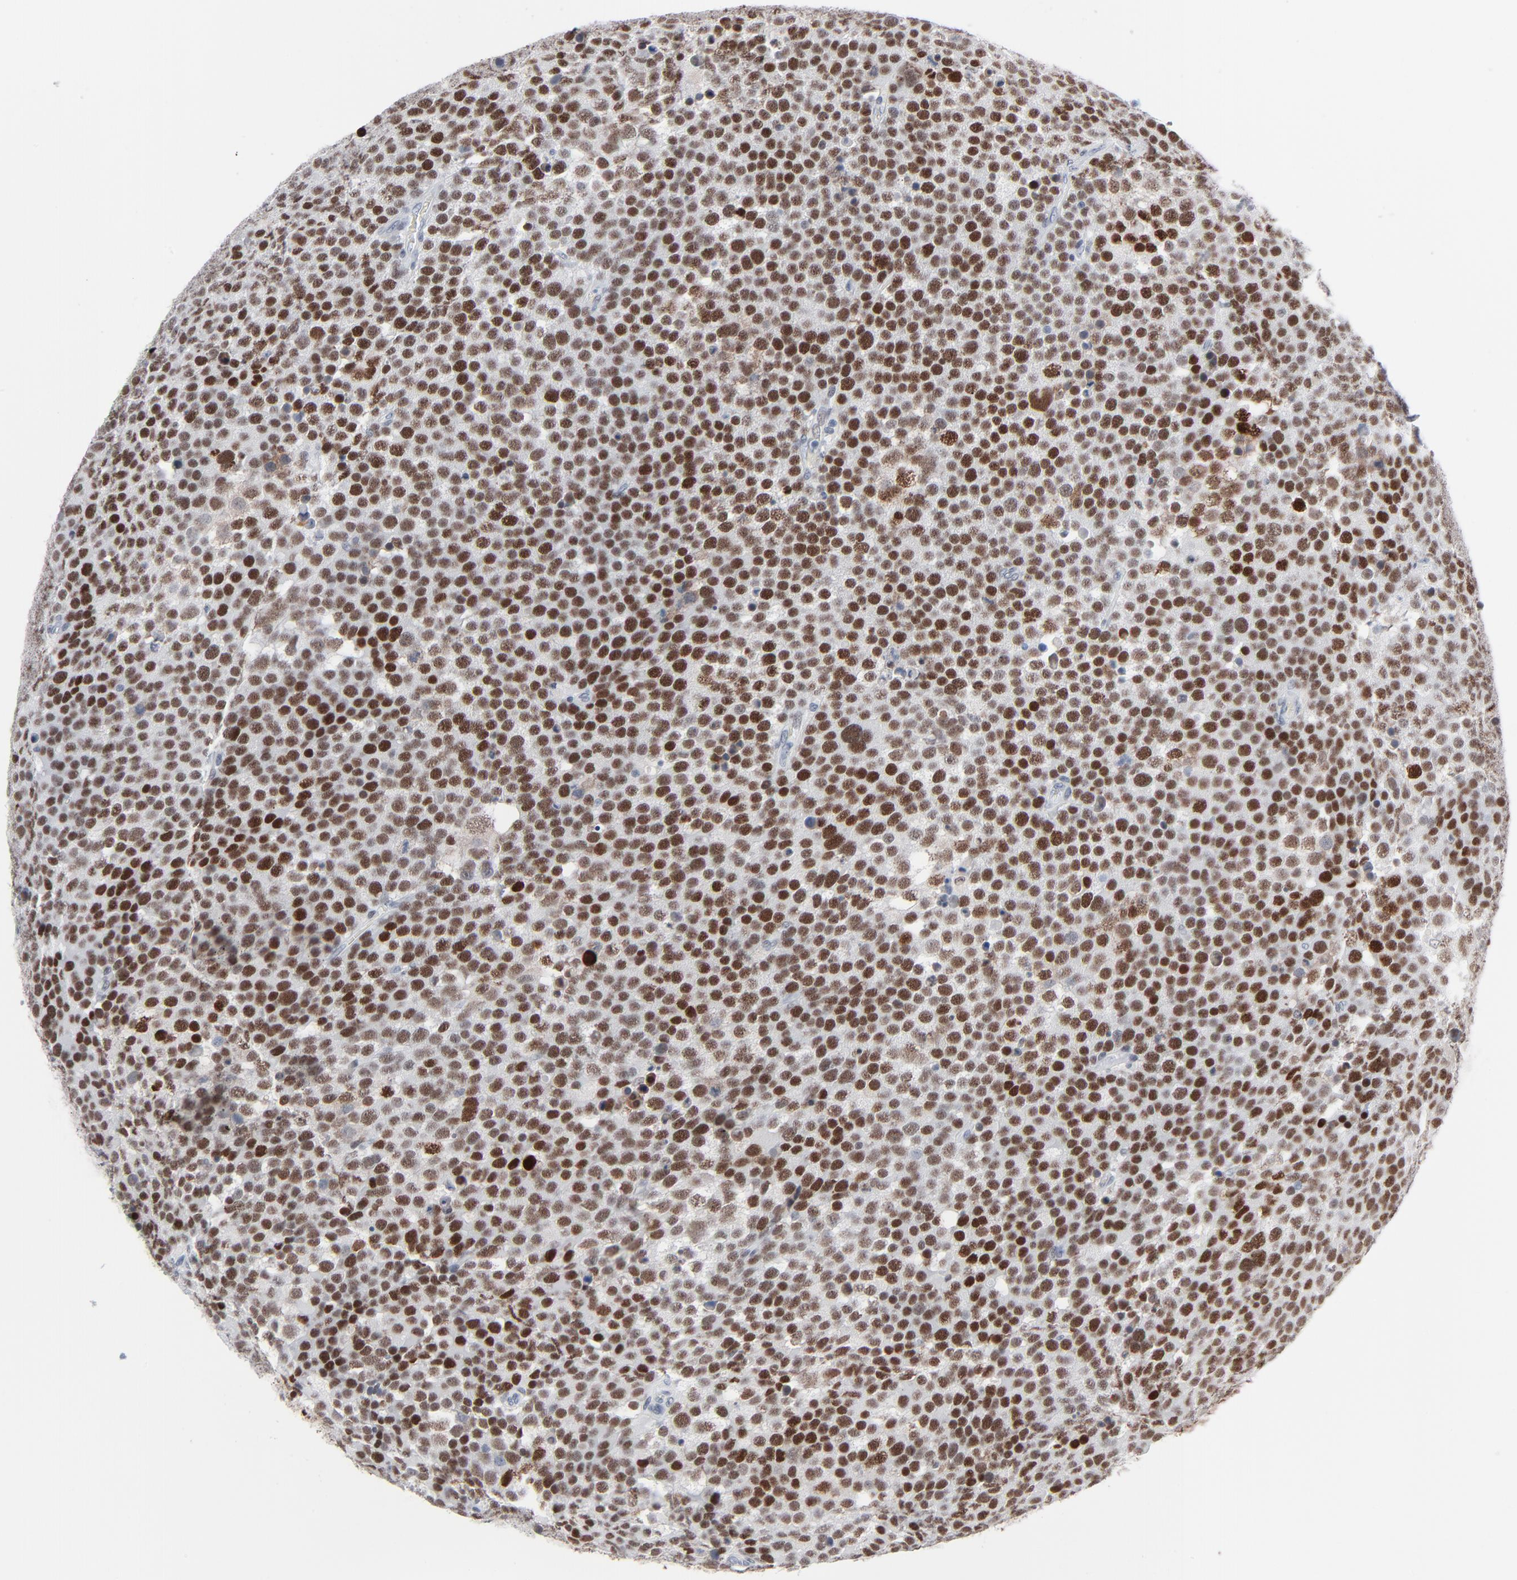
{"staining": {"intensity": "strong", "quantity": ">75%", "location": "nuclear"}, "tissue": "testis cancer", "cell_type": "Tumor cells", "image_type": "cancer", "snomed": [{"axis": "morphology", "description": "Seminoma, NOS"}, {"axis": "topography", "description": "Testis"}], "caption": "IHC of seminoma (testis) demonstrates high levels of strong nuclear staining in about >75% of tumor cells.", "gene": "SIRT1", "patient": {"sex": "male", "age": 71}}